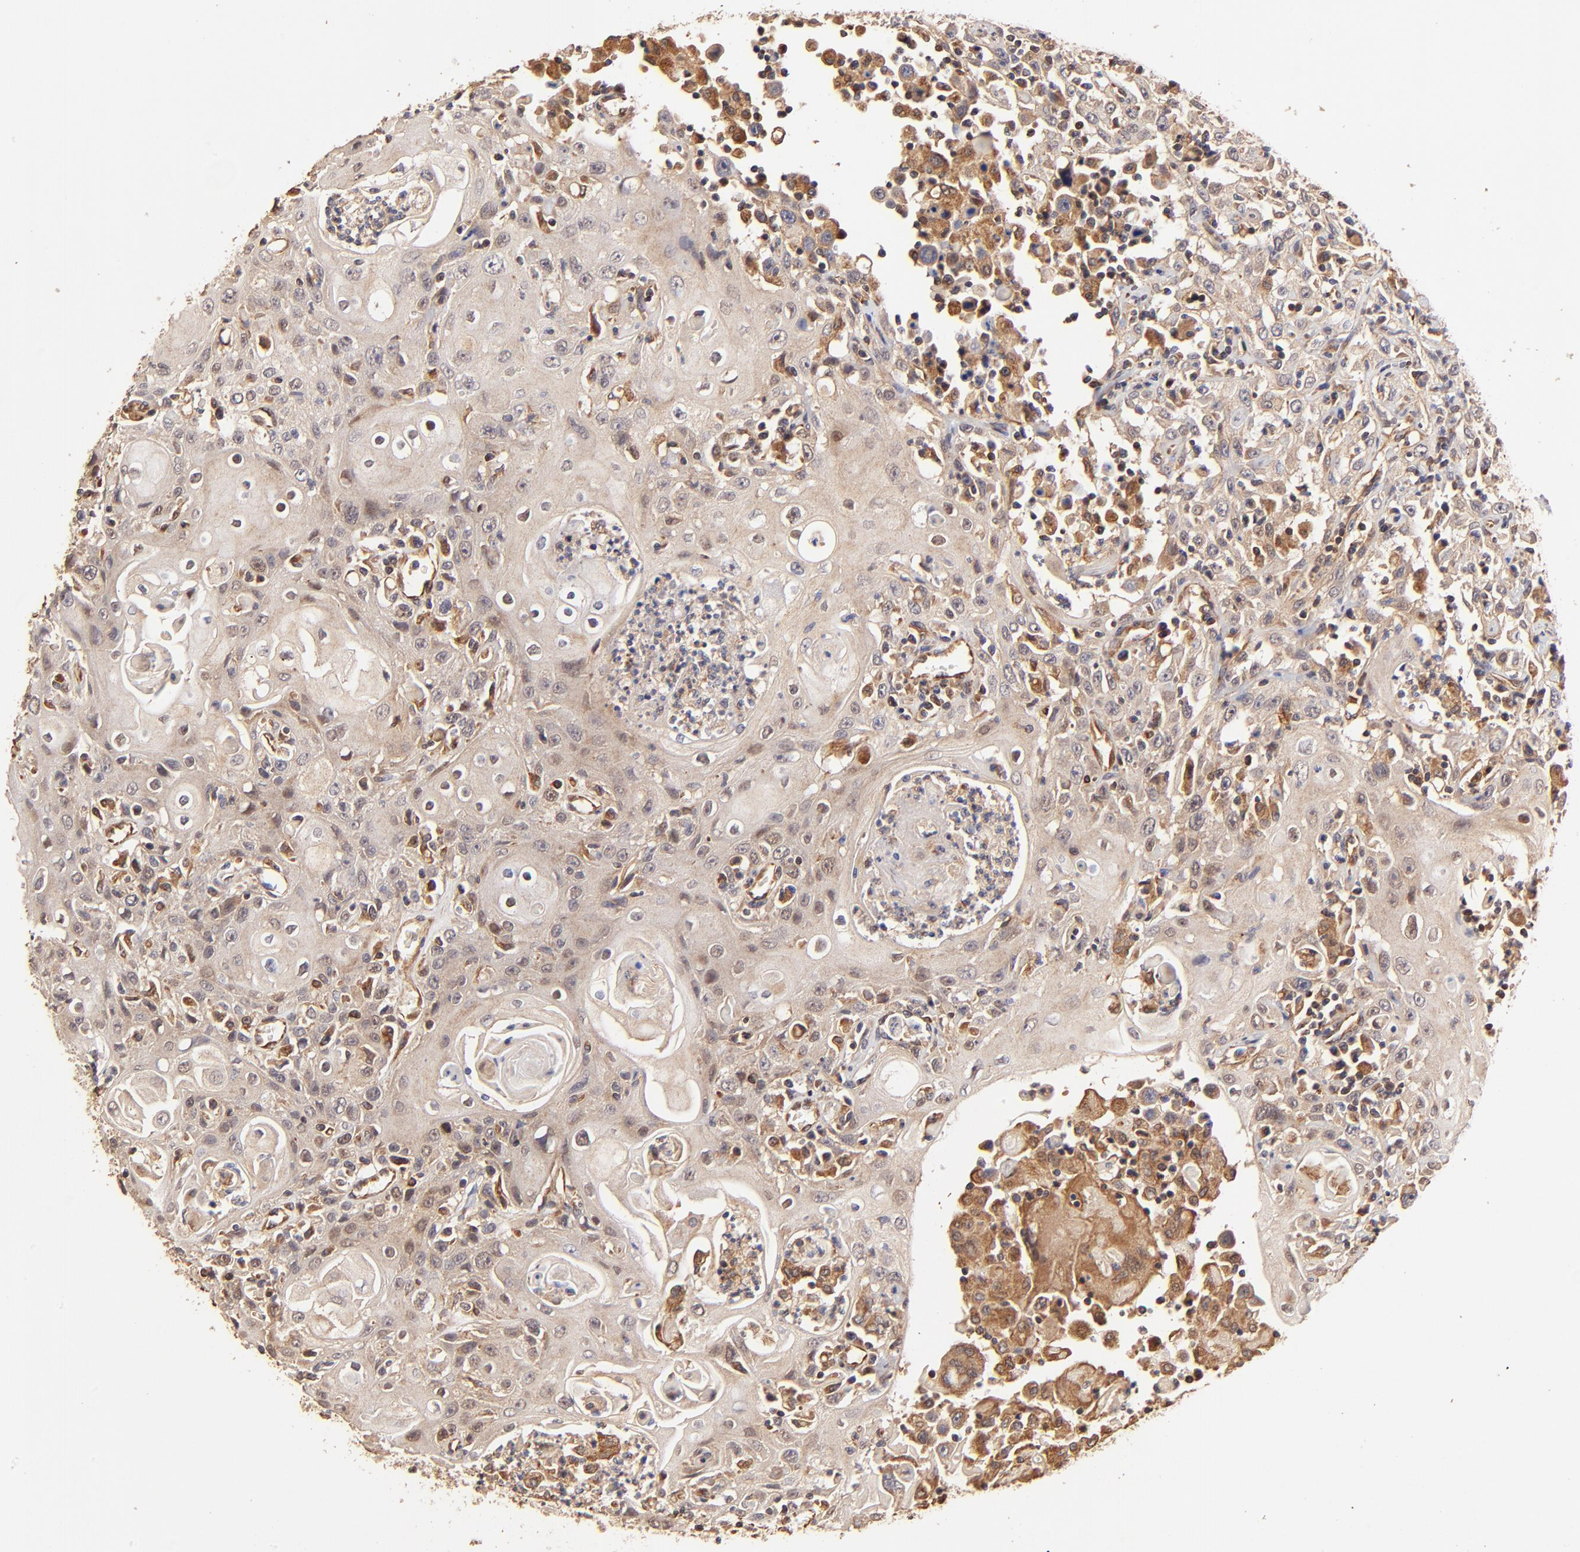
{"staining": {"intensity": "weak", "quantity": ">75%", "location": "cytoplasmic/membranous"}, "tissue": "head and neck cancer", "cell_type": "Tumor cells", "image_type": "cancer", "snomed": [{"axis": "morphology", "description": "Squamous cell carcinoma, NOS"}, {"axis": "topography", "description": "Oral tissue"}, {"axis": "topography", "description": "Head-Neck"}], "caption": "Brown immunohistochemical staining in head and neck cancer (squamous cell carcinoma) exhibits weak cytoplasmic/membranous expression in approximately >75% of tumor cells.", "gene": "TNFAIP3", "patient": {"sex": "female", "age": 76}}